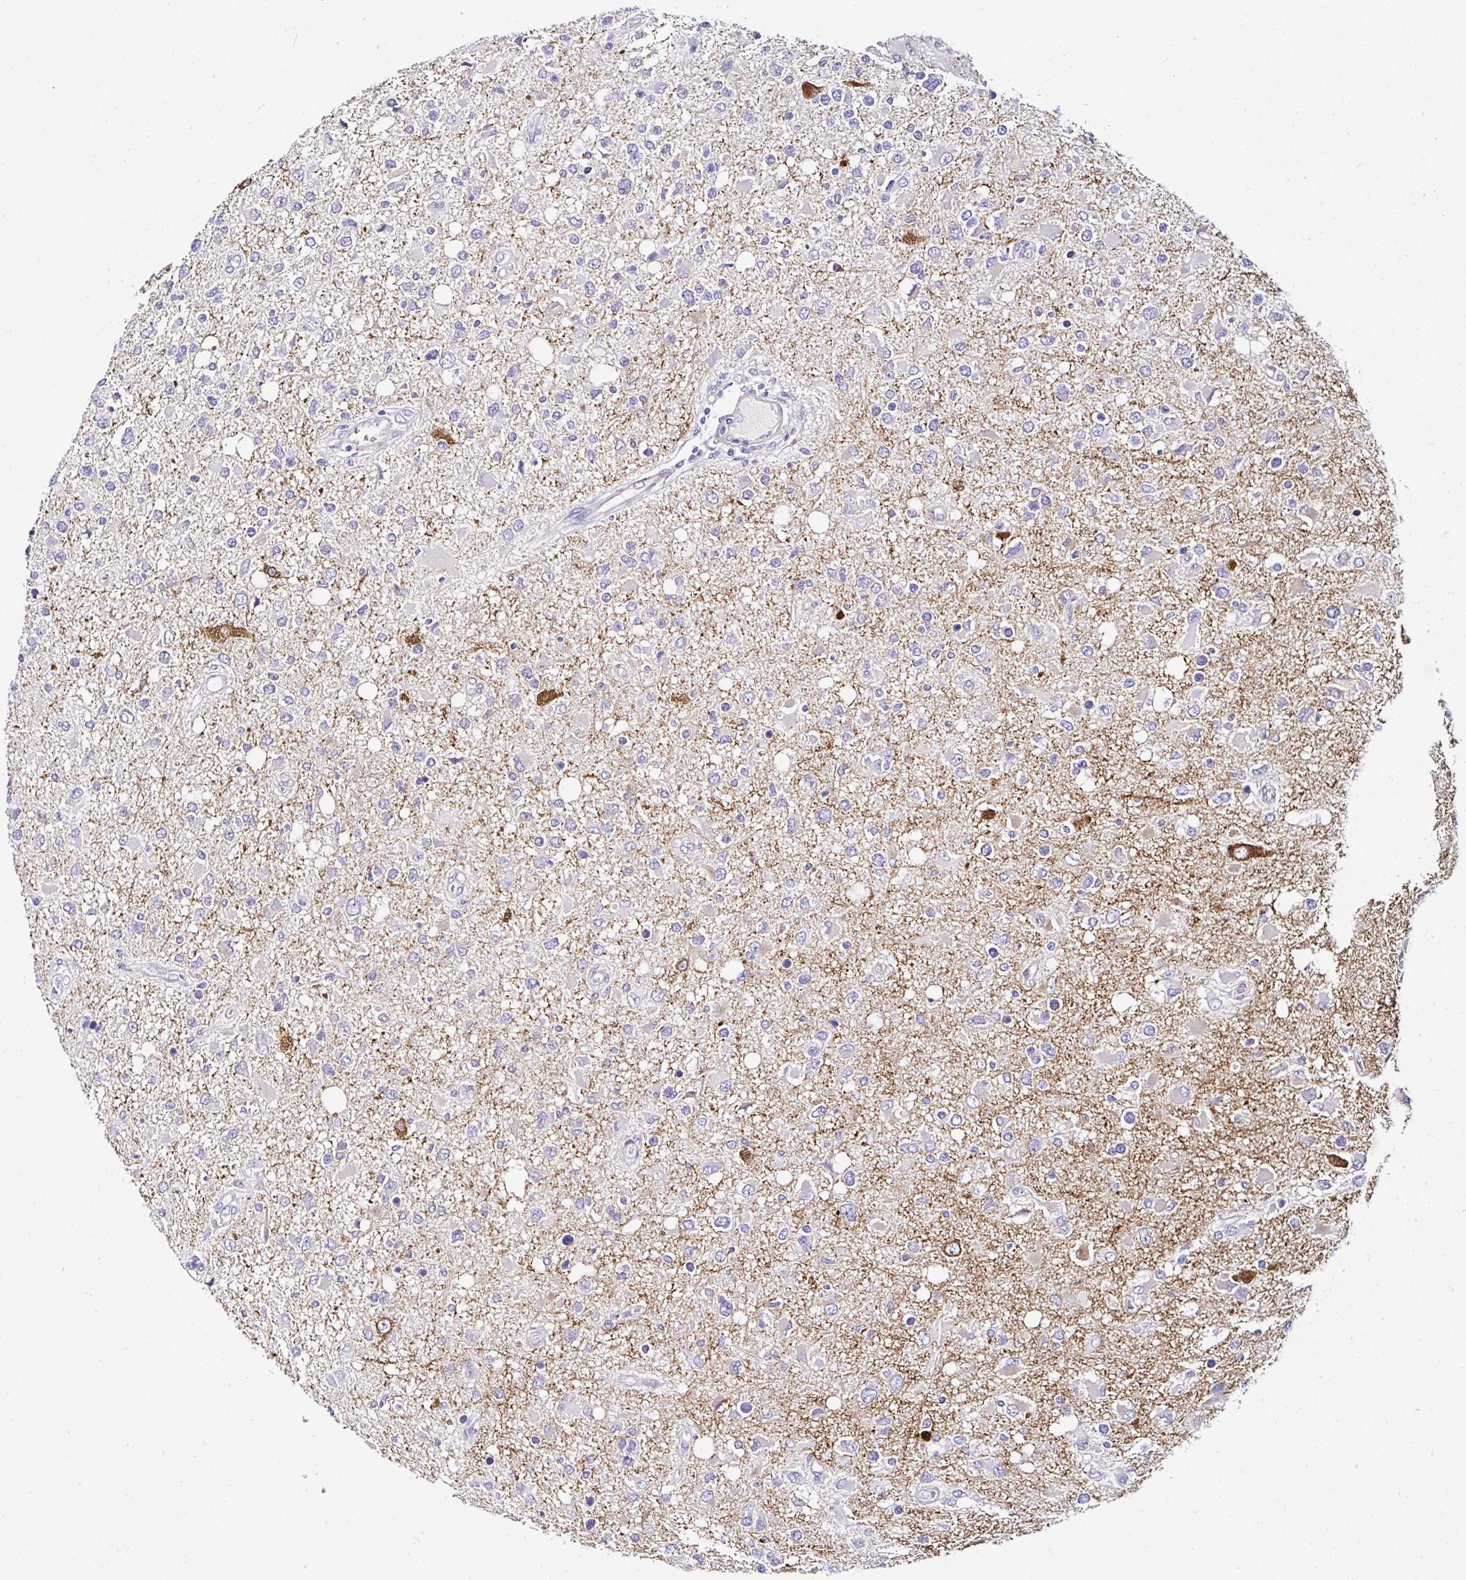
{"staining": {"intensity": "negative", "quantity": "none", "location": "none"}, "tissue": "glioma", "cell_type": "Tumor cells", "image_type": "cancer", "snomed": [{"axis": "morphology", "description": "Glioma, malignant, High grade"}, {"axis": "topography", "description": "Brain"}], "caption": "Tumor cells show no significant protein positivity in glioma. Brightfield microscopy of immunohistochemistry stained with DAB (3,3'-diaminobenzidine) (brown) and hematoxylin (blue), captured at high magnification.", "gene": "PPFIA4", "patient": {"sex": "male", "age": 53}}